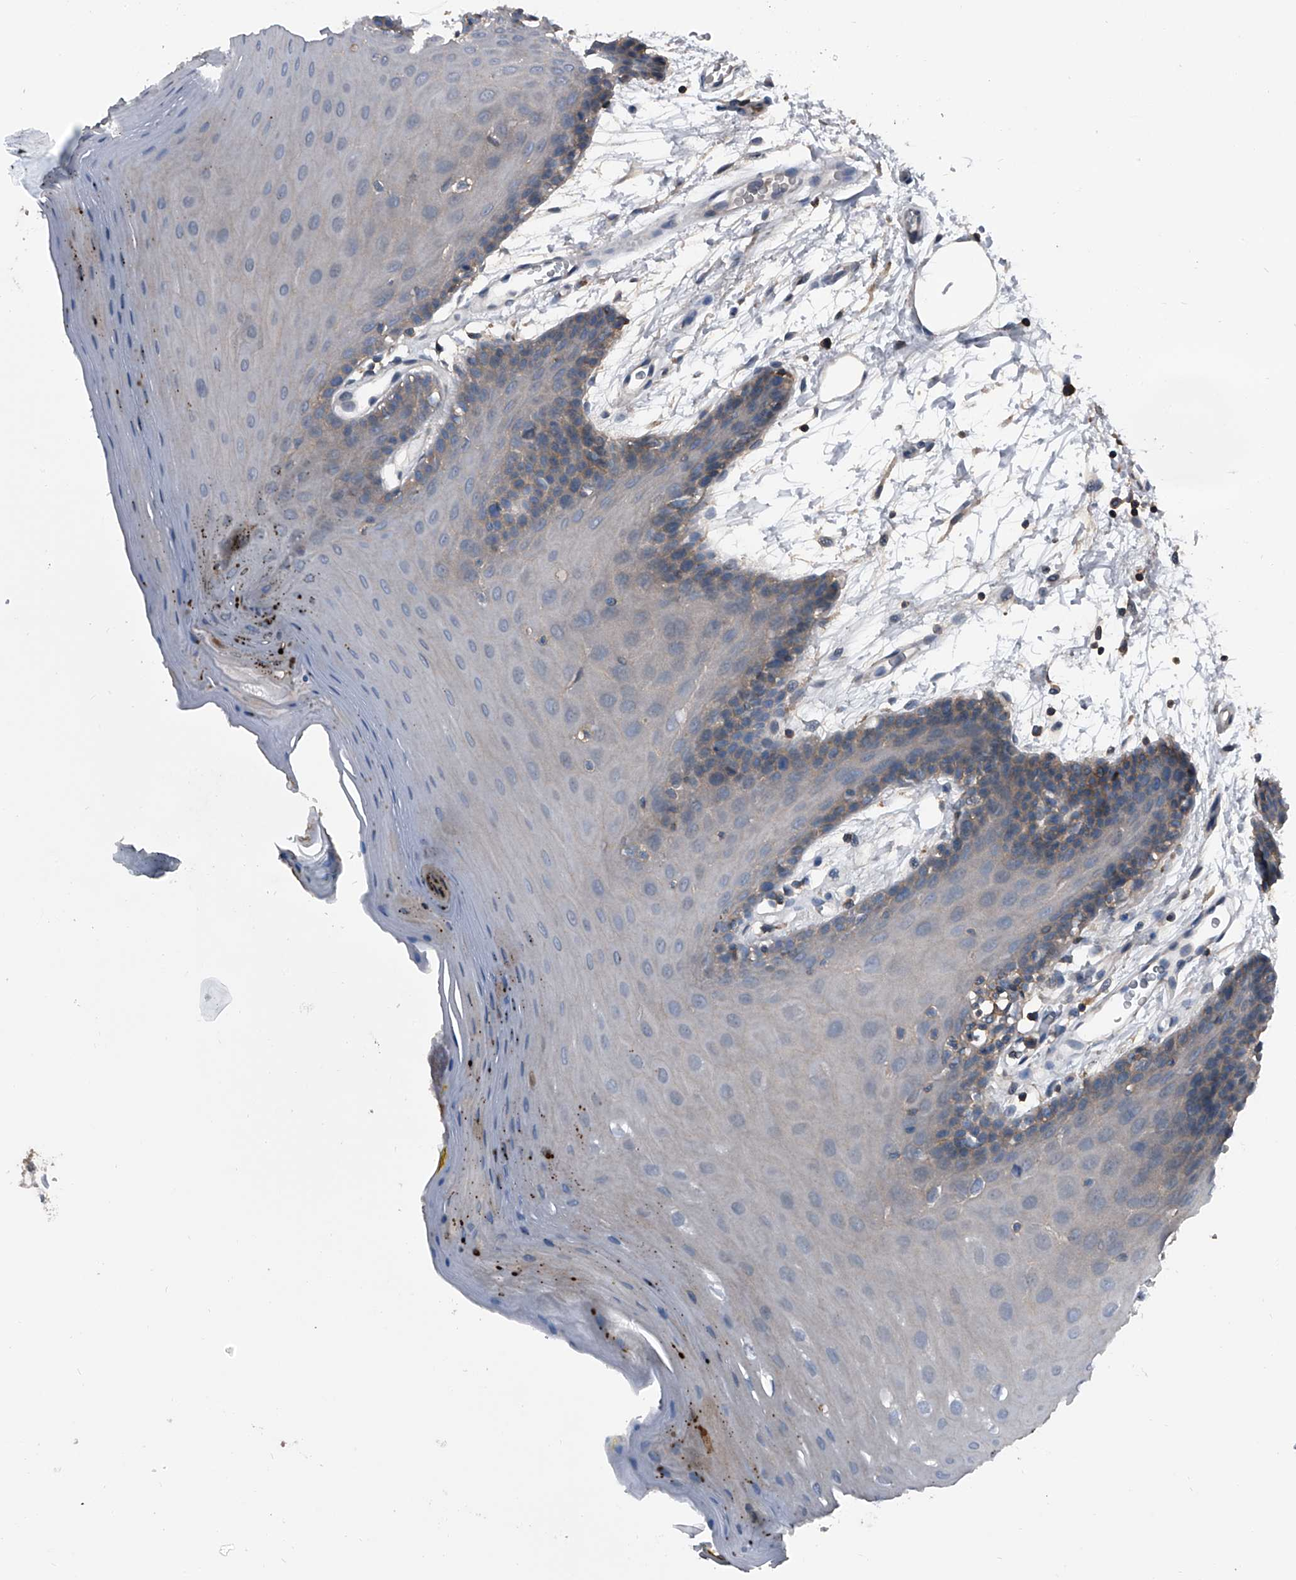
{"staining": {"intensity": "strong", "quantity": "<25%", "location": "cytoplasmic/membranous"}, "tissue": "oral mucosa", "cell_type": "Squamous epithelial cells", "image_type": "normal", "snomed": [{"axis": "morphology", "description": "Normal tissue, NOS"}, {"axis": "morphology", "description": "Squamous cell carcinoma, NOS"}, {"axis": "topography", "description": "Skeletal muscle"}, {"axis": "topography", "description": "Oral tissue"}, {"axis": "topography", "description": "Salivary gland"}, {"axis": "topography", "description": "Head-Neck"}], "caption": "About <25% of squamous epithelial cells in normal human oral mucosa demonstrate strong cytoplasmic/membranous protein positivity as visualized by brown immunohistochemical staining.", "gene": "PIP5K1A", "patient": {"sex": "male", "age": 54}}